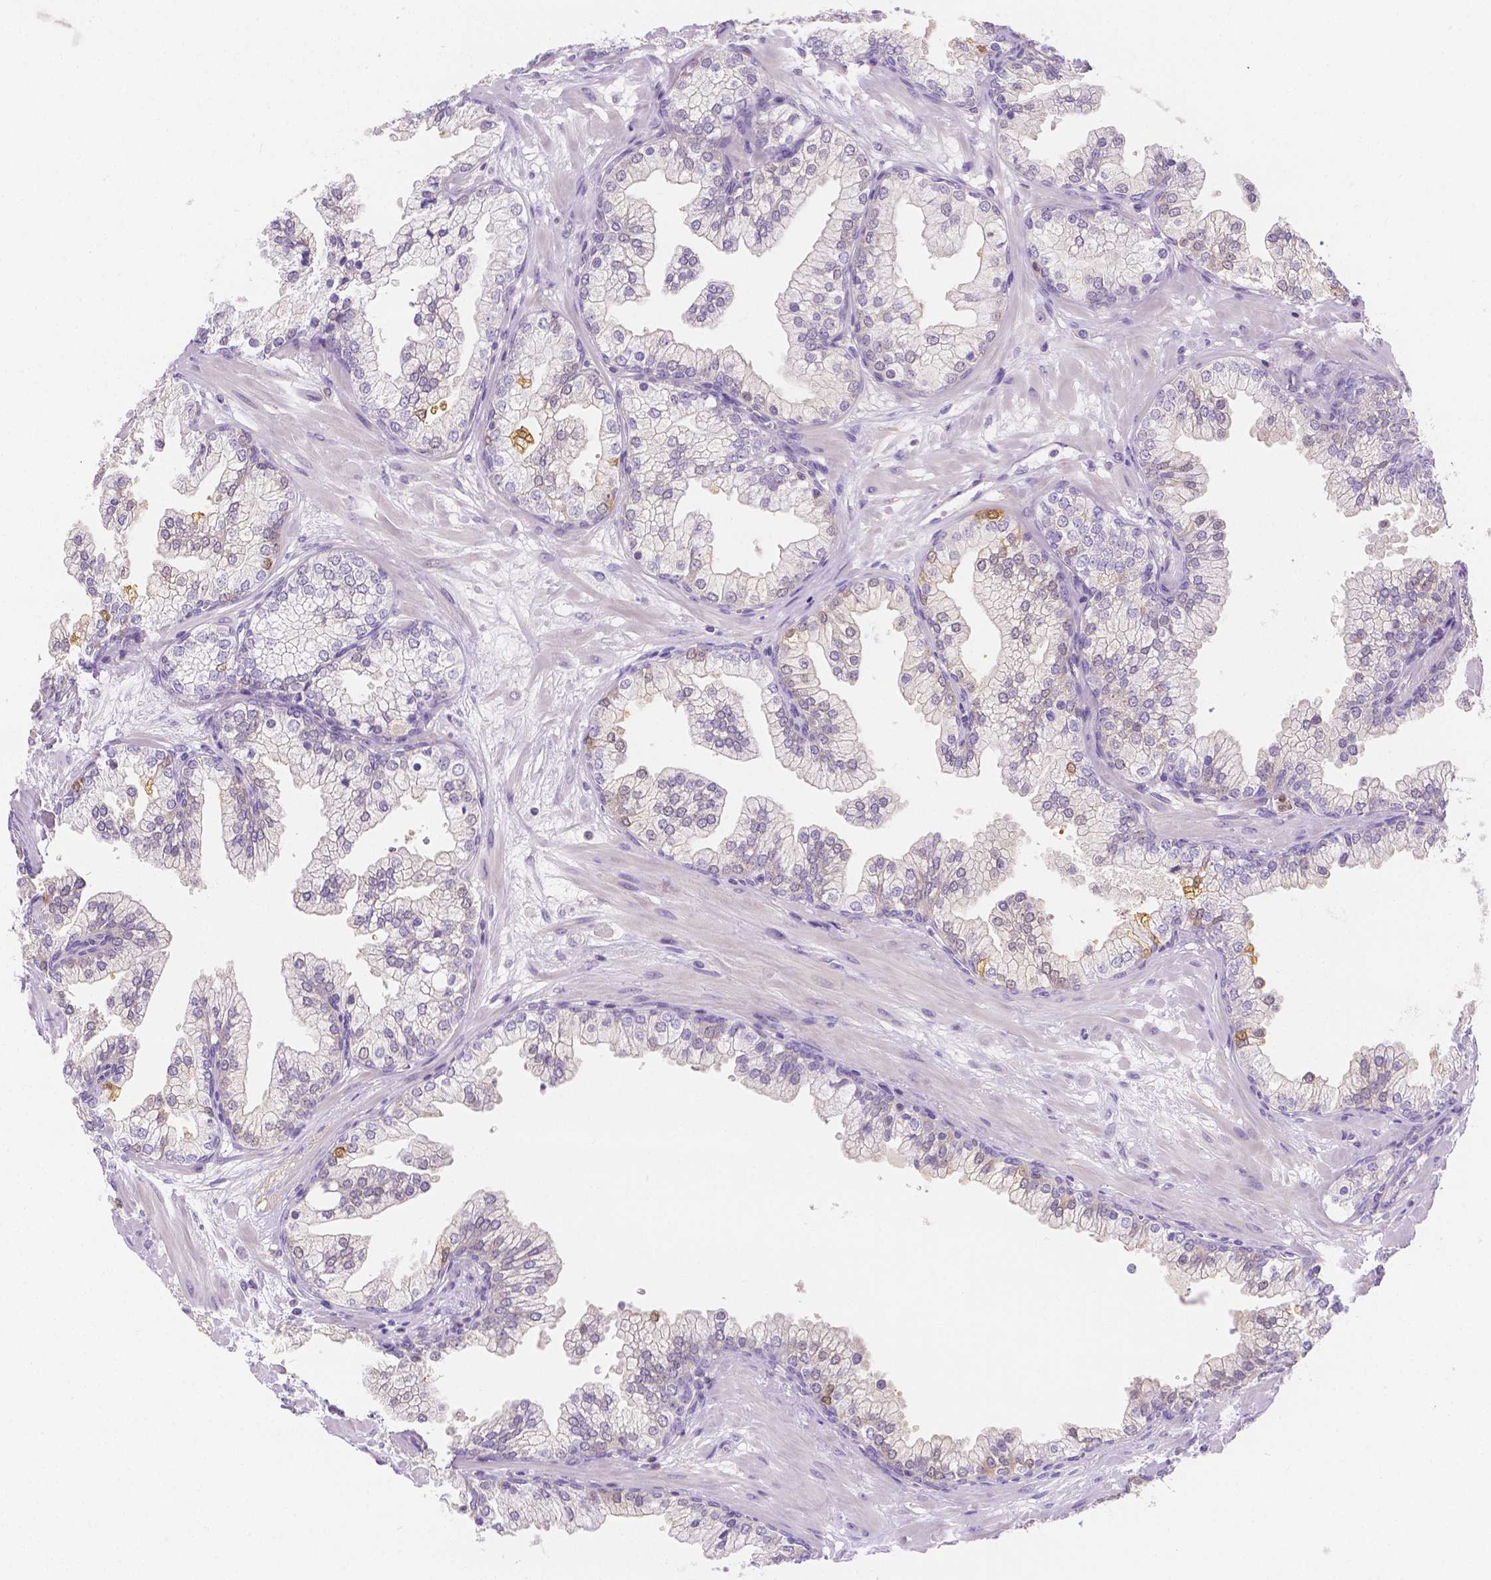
{"staining": {"intensity": "moderate", "quantity": "<25%", "location": "cytoplasmic/membranous"}, "tissue": "prostate", "cell_type": "Glandular cells", "image_type": "normal", "snomed": [{"axis": "morphology", "description": "Normal tissue, NOS"}, {"axis": "topography", "description": "Prostate"}, {"axis": "topography", "description": "Peripheral nerve tissue"}], "caption": "There is low levels of moderate cytoplasmic/membranous positivity in glandular cells of normal prostate, as demonstrated by immunohistochemical staining (brown color).", "gene": "SGTB", "patient": {"sex": "male", "age": 61}}